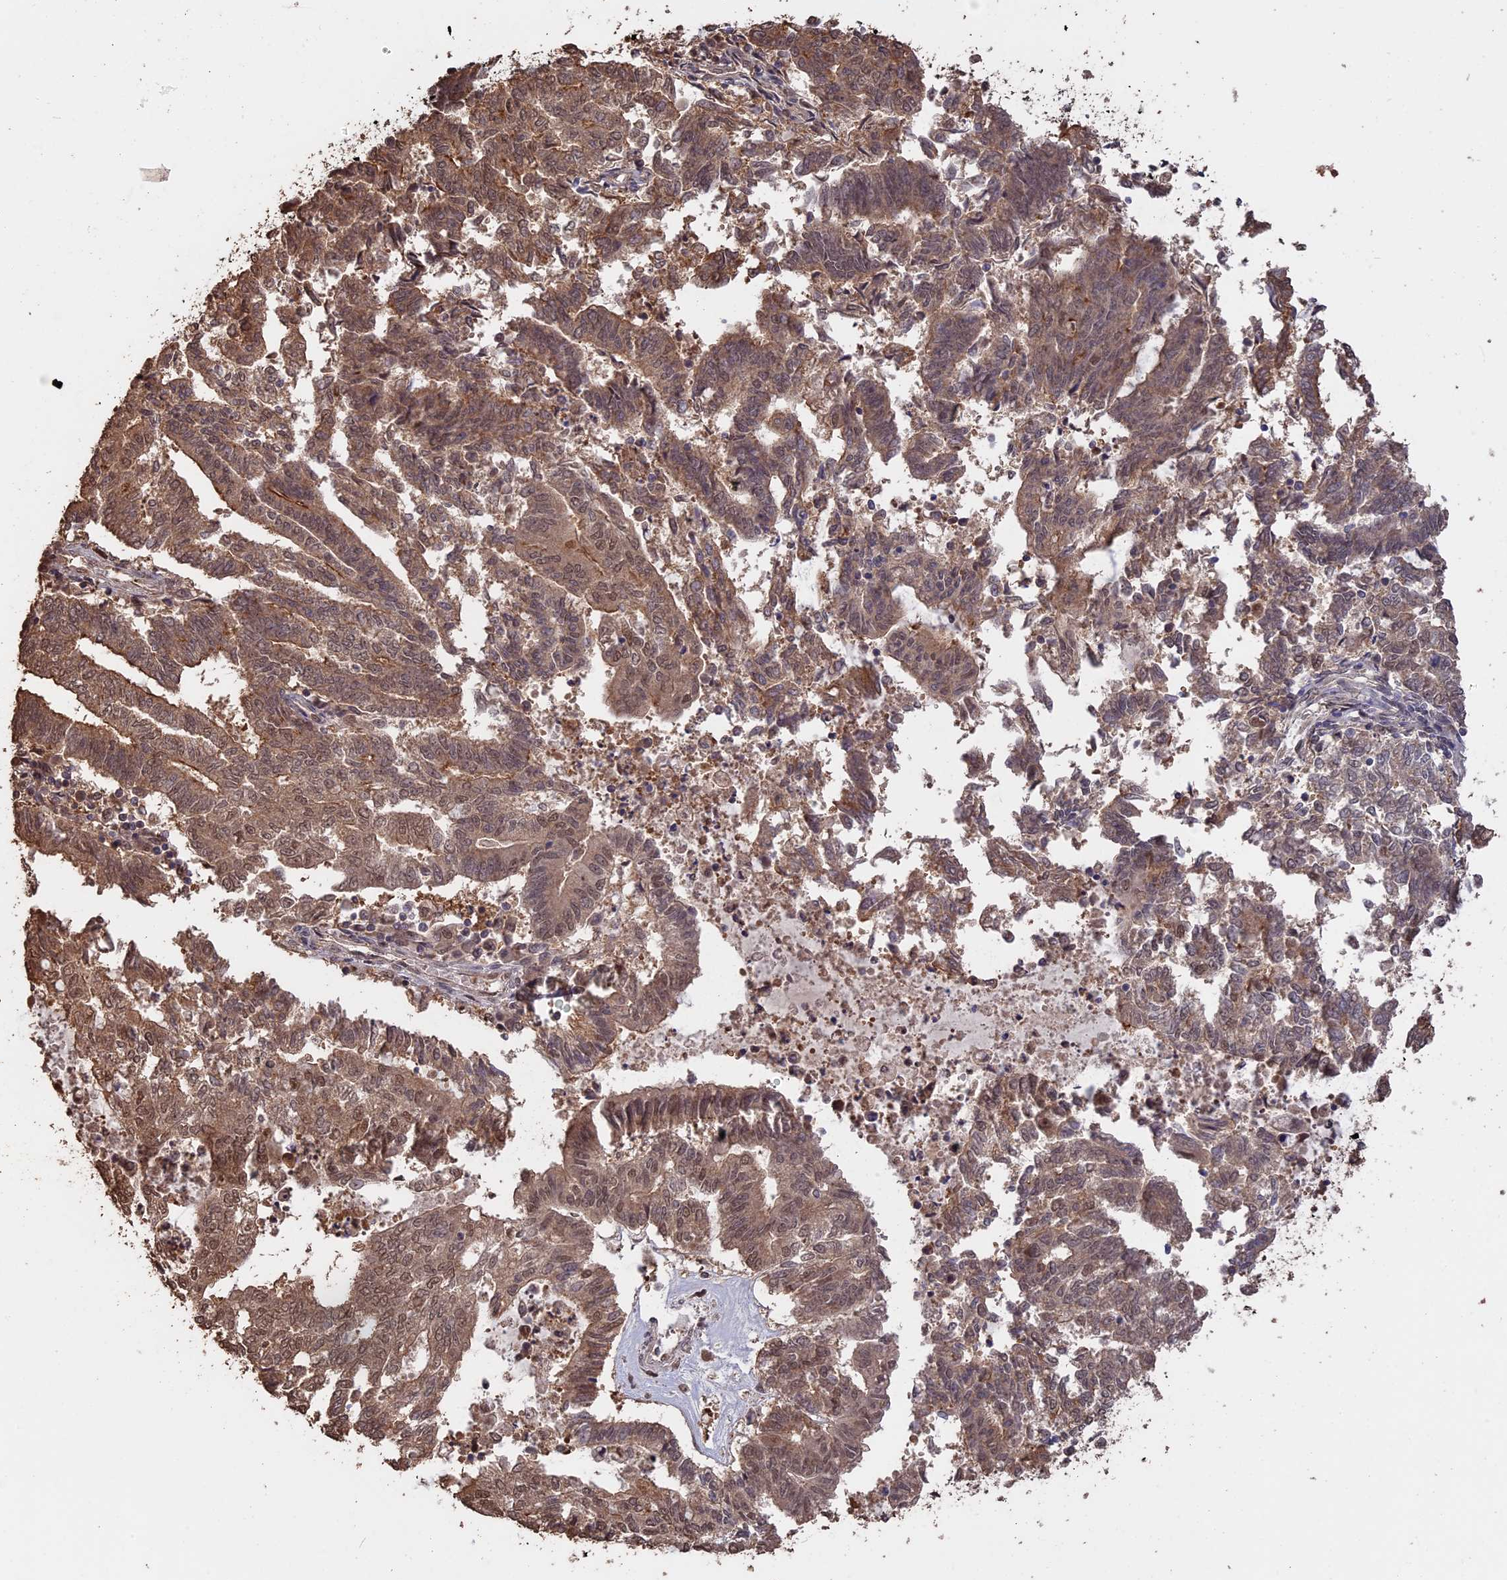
{"staining": {"intensity": "moderate", "quantity": ">75%", "location": "cytoplasmic/membranous,nuclear"}, "tissue": "endometrial cancer", "cell_type": "Tumor cells", "image_type": "cancer", "snomed": [{"axis": "morphology", "description": "Adenocarcinoma, NOS"}, {"axis": "topography", "description": "Endometrium"}], "caption": "Immunohistochemistry (IHC) image of endometrial cancer (adenocarcinoma) stained for a protein (brown), which demonstrates medium levels of moderate cytoplasmic/membranous and nuclear positivity in approximately >75% of tumor cells.", "gene": "PSMC6", "patient": {"sex": "female", "age": 79}}